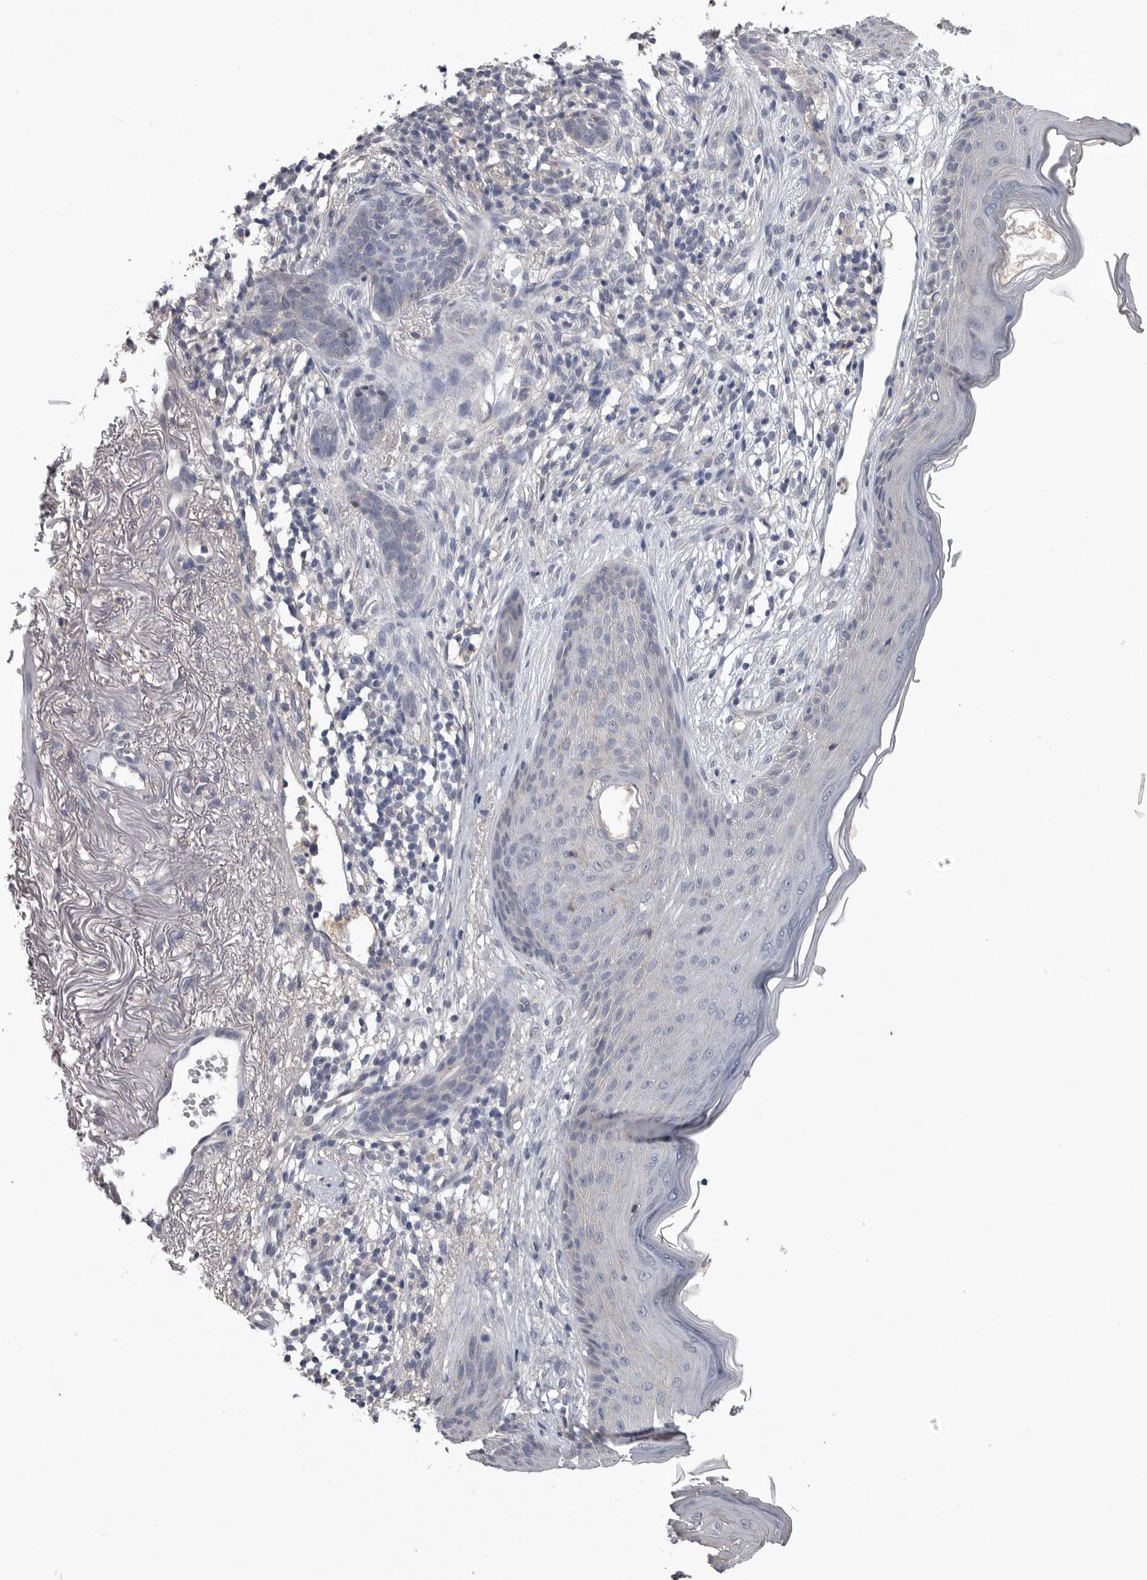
{"staining": {"intensity": "negative", "quantity": "none", "location": "none"}, "tissue": "skin cancer", "cell_type": "Tumor cells", "image_type": "cancer", "snomed": [{"axis": "morphology", "description": "Basal cell carcinoma"}, {"axis": "topography", "description": "Skin"}], "caption": "Tumor cells show no significant staining in skin basal cell carcinoma.", "gene": "NECTIN2", "patient": {"sex": "female", "age": 70}}